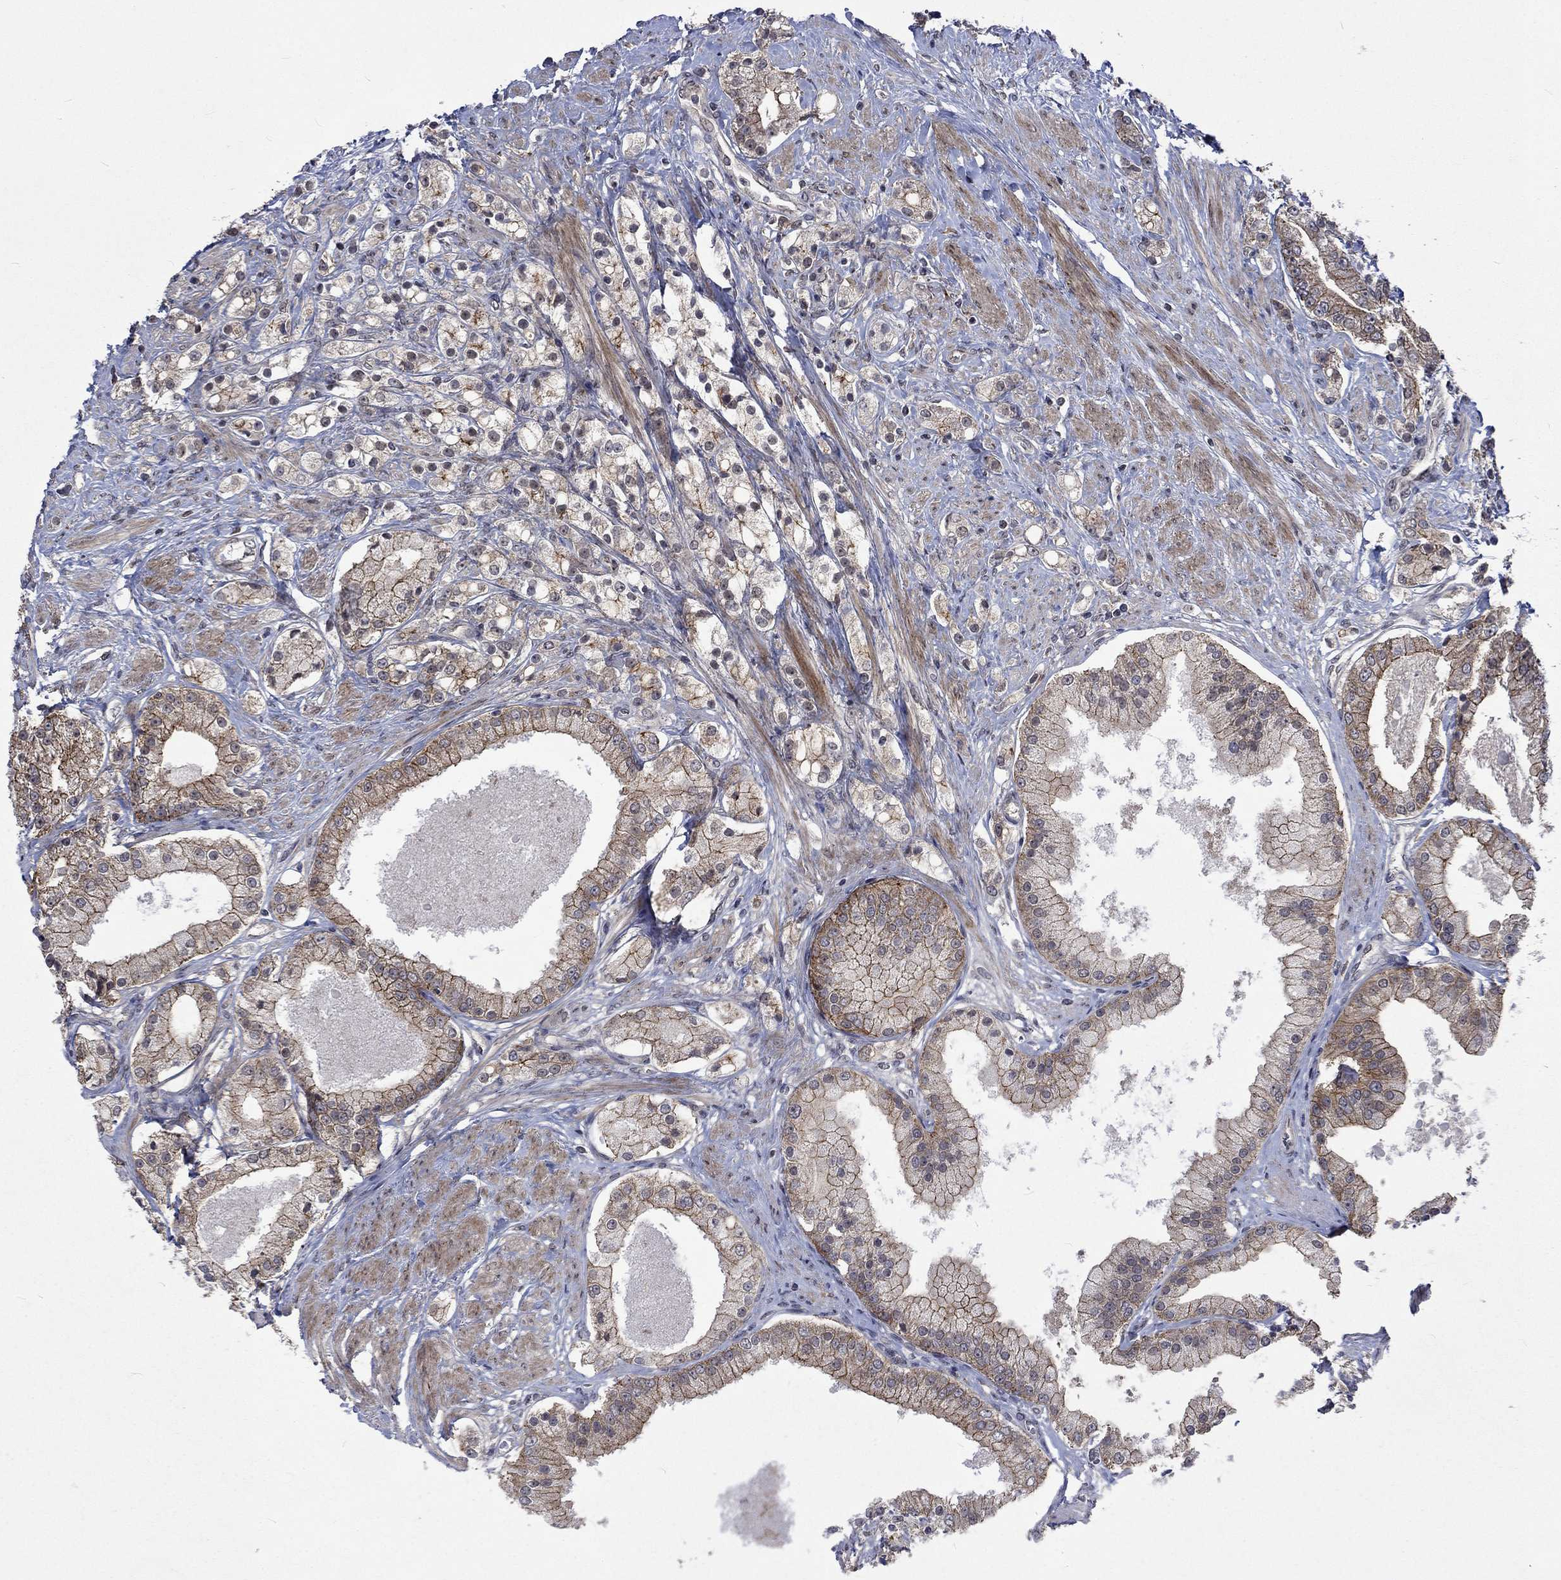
{"staining": {"intensity": "strong", "quantity": "25%-75%", "location": "cytoplasmic/membranous"}, "tissue": "prostate cancer", "cell_type": "Tumor cells", "image_type": "cancer", "snomed": [{"axis": "morphology", "description": "Adenocarcinoma, NOS"}, {"axis": "topography", "description": "Prostate and seminal vesicle, NOS"}, {"axis": "topography", "description": "Prostate"}], "caption": "Tumor cells show high levels of strong cytoplasmic/membranous expression in about 25%-75% of cells in prostate adenocarcinoma. (DAB (3,3'-diaminobenzidine) IHC with brightfield microscopy, high magnification).", "gene": "PPP1R9A", "patient": {"sex": "male", "age": 67}}